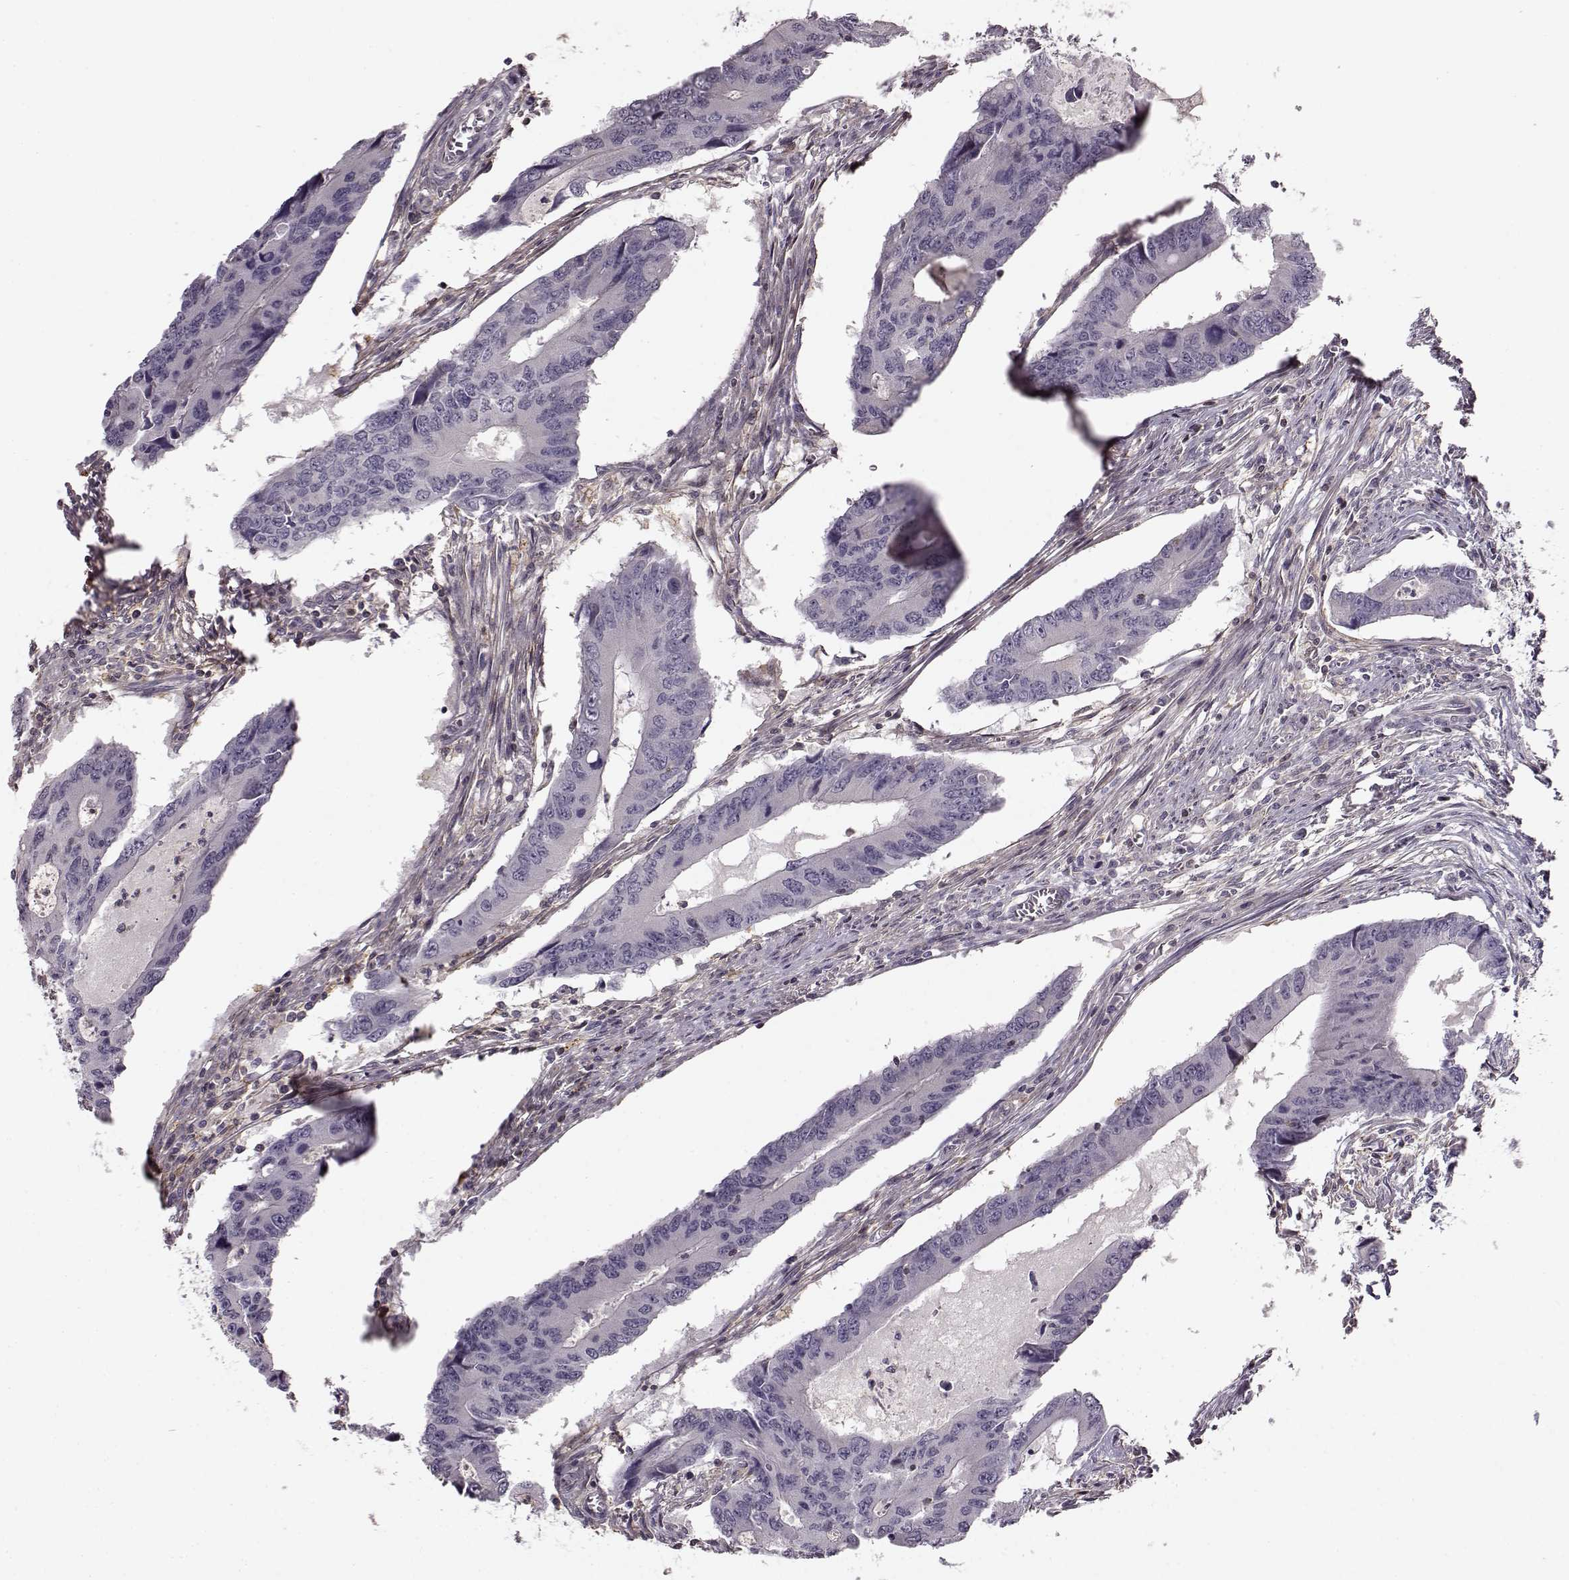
{"staining": {"intensity": "negative", "quantity": "none", "location": "none"}, "tissue": "colorectal cancer", "cell_type": "Tumor cells", "image_type": "cancer", "snomed": [{"axis": "morphology", "description": "Adenocarcinoma, NOS"}, {"axis": "topography", "description": "Colon"}], "caption": "Tumor cells are negative for brown protein staining in colorectal cancer (adenocarcinoma). (Immunohistochemistry (ihc), brightfield microscopy, high magnification).", "gene": "MFSD1", "patient": {"sex": "male", "age": 53}}